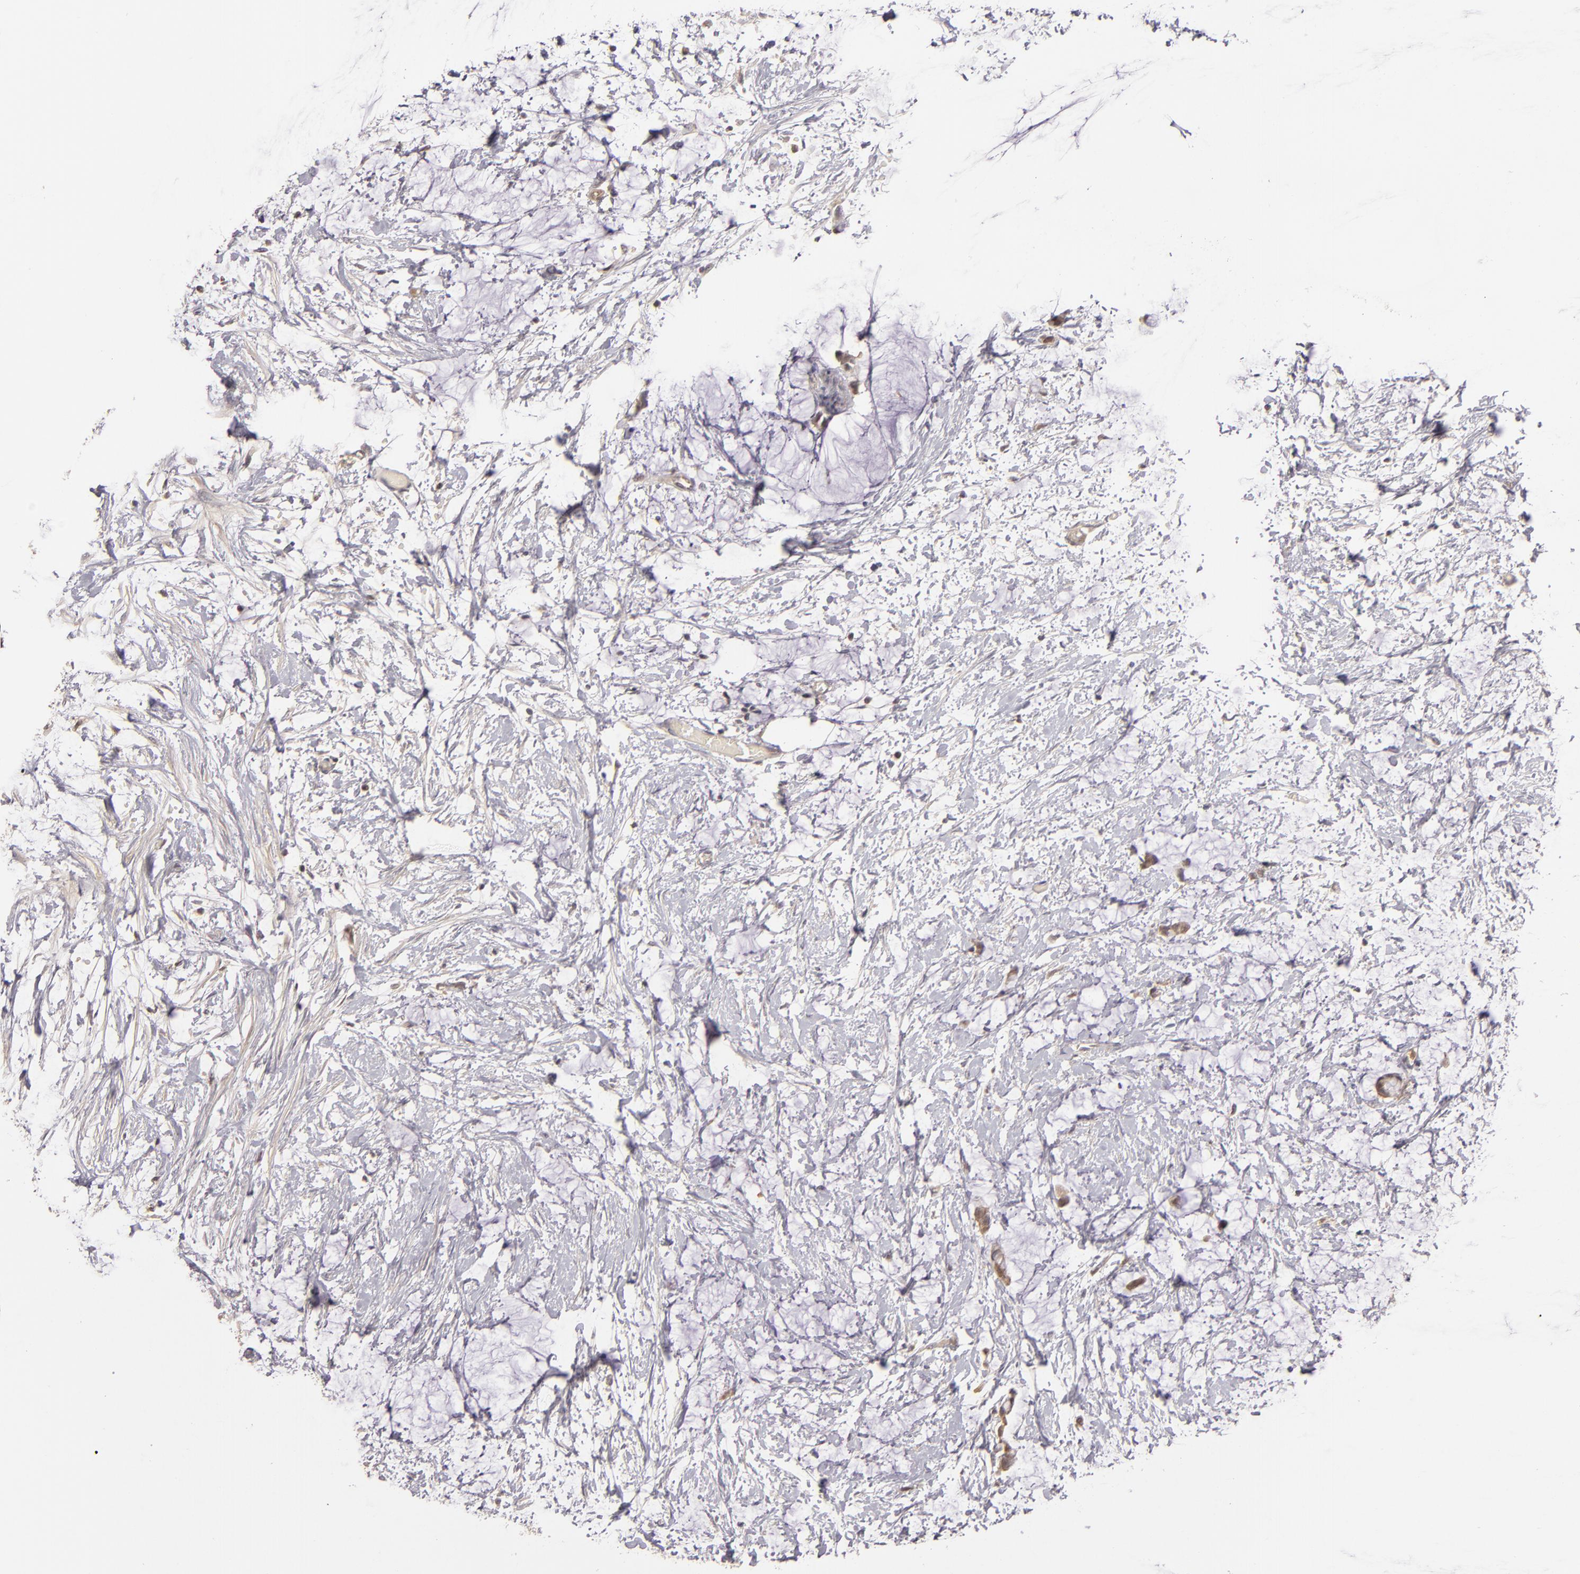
{"staining": {"intensity": "weak", "quantity": ">75%", "location": "cytoplasmic/membranous,nuclear"}, "tissue": "colorectal cancer", "cell_type": "Tumor cells", "image_type": "cancer", "snomed": [{"axis": "morphology", "description": "Normal tissue, NOS"}, {"axis": "morphology", "description": "Adenocarcinoma, NOS"}, {"axis": "topography", "description": "Colon"}, {"axis": "topography", "description": "Peripheral nerve tissue"}], "caption": "Colorectal cancer tissue shows weak cytoplasmic/membranous and nuclear positivity in approximately >75% of tumor cells", "gene": "LRG1", "patient": {"sex": "male", "age": 14}}